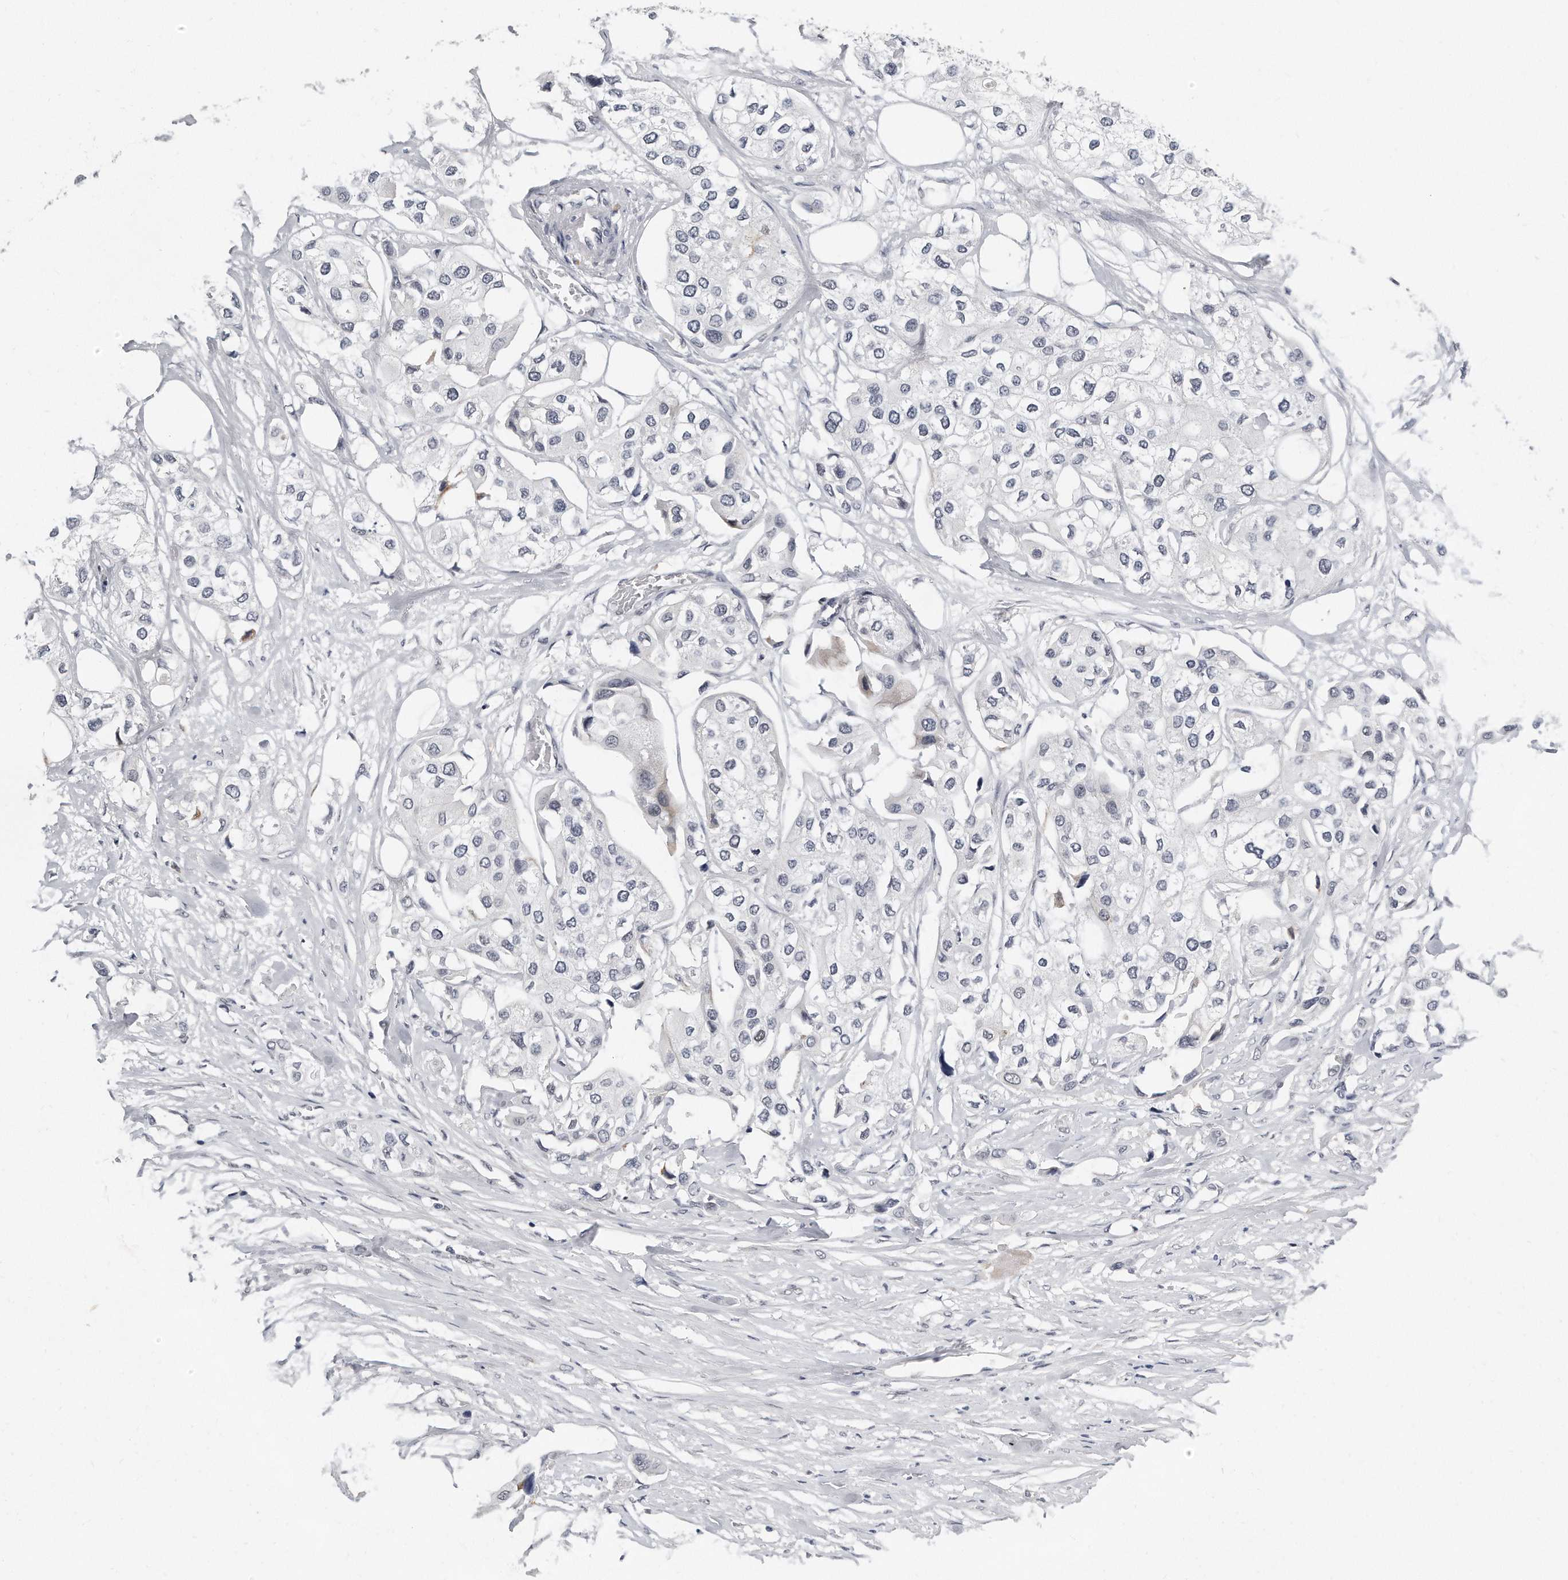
{"staining": {"intensity": "negative", "quantity": "none", "location": "none"}, "tissue": "urothelial cancer", "cell_type": "Tumor cells", "image_type": "cancer", "snomed": [{"axis": "morphology", "description": "Urothelial carcinoma, High grade"}, {"axis": "topography", "description": "Urinary bladder"}], "caption": "The micrograph displays no significant staining in tumor cells of high-grade urothelial carcinoma.", "gene": "CTBP2", "patient": {"sex": "male", "age": 64}}